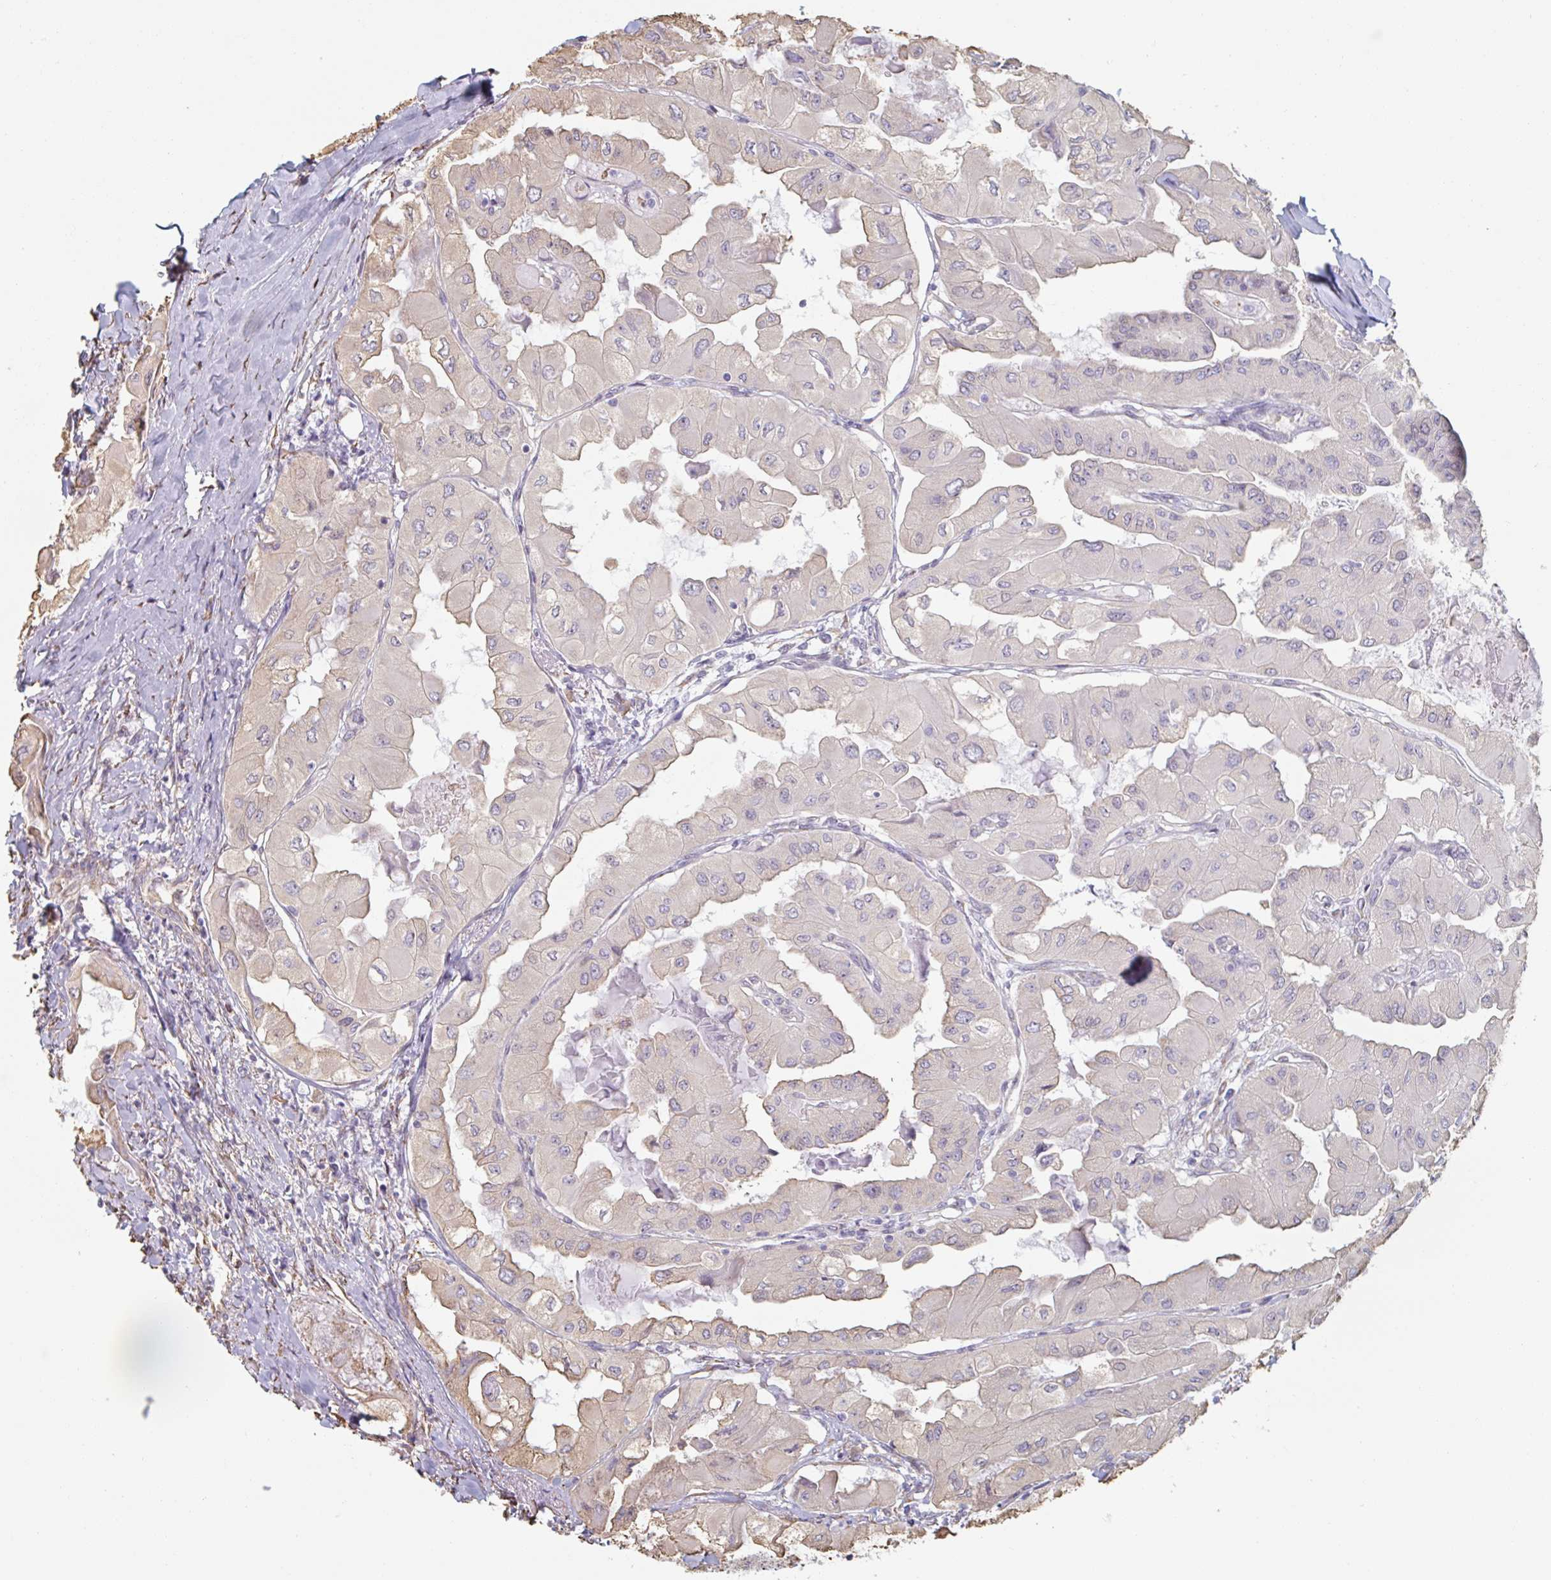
{"staining": {"intensity": "moderate", "quantity": "<25%", "location": "cytoplasmic/membranous"}, "tissue": "thyroid cancer", "cell_type": "Tumor cells", "image_type": "cancer", "snomed": [{"axis": "morphology", "description": "Normal tissue, NOS"}, {"axis": "morphology", "description": "Papillary adenocarcinoma, NOS"}, {"axis": "topography", "description": "Thyroid gland"}], "caption": "A micrograph of human thyroid papillary adenocarcinoma stained for a protein reveals moderate cytoplasmic/membranous brown staining in tumor cells.", "gene": "RAB5IF", "patient": {"sex": "female", "age": 59}}